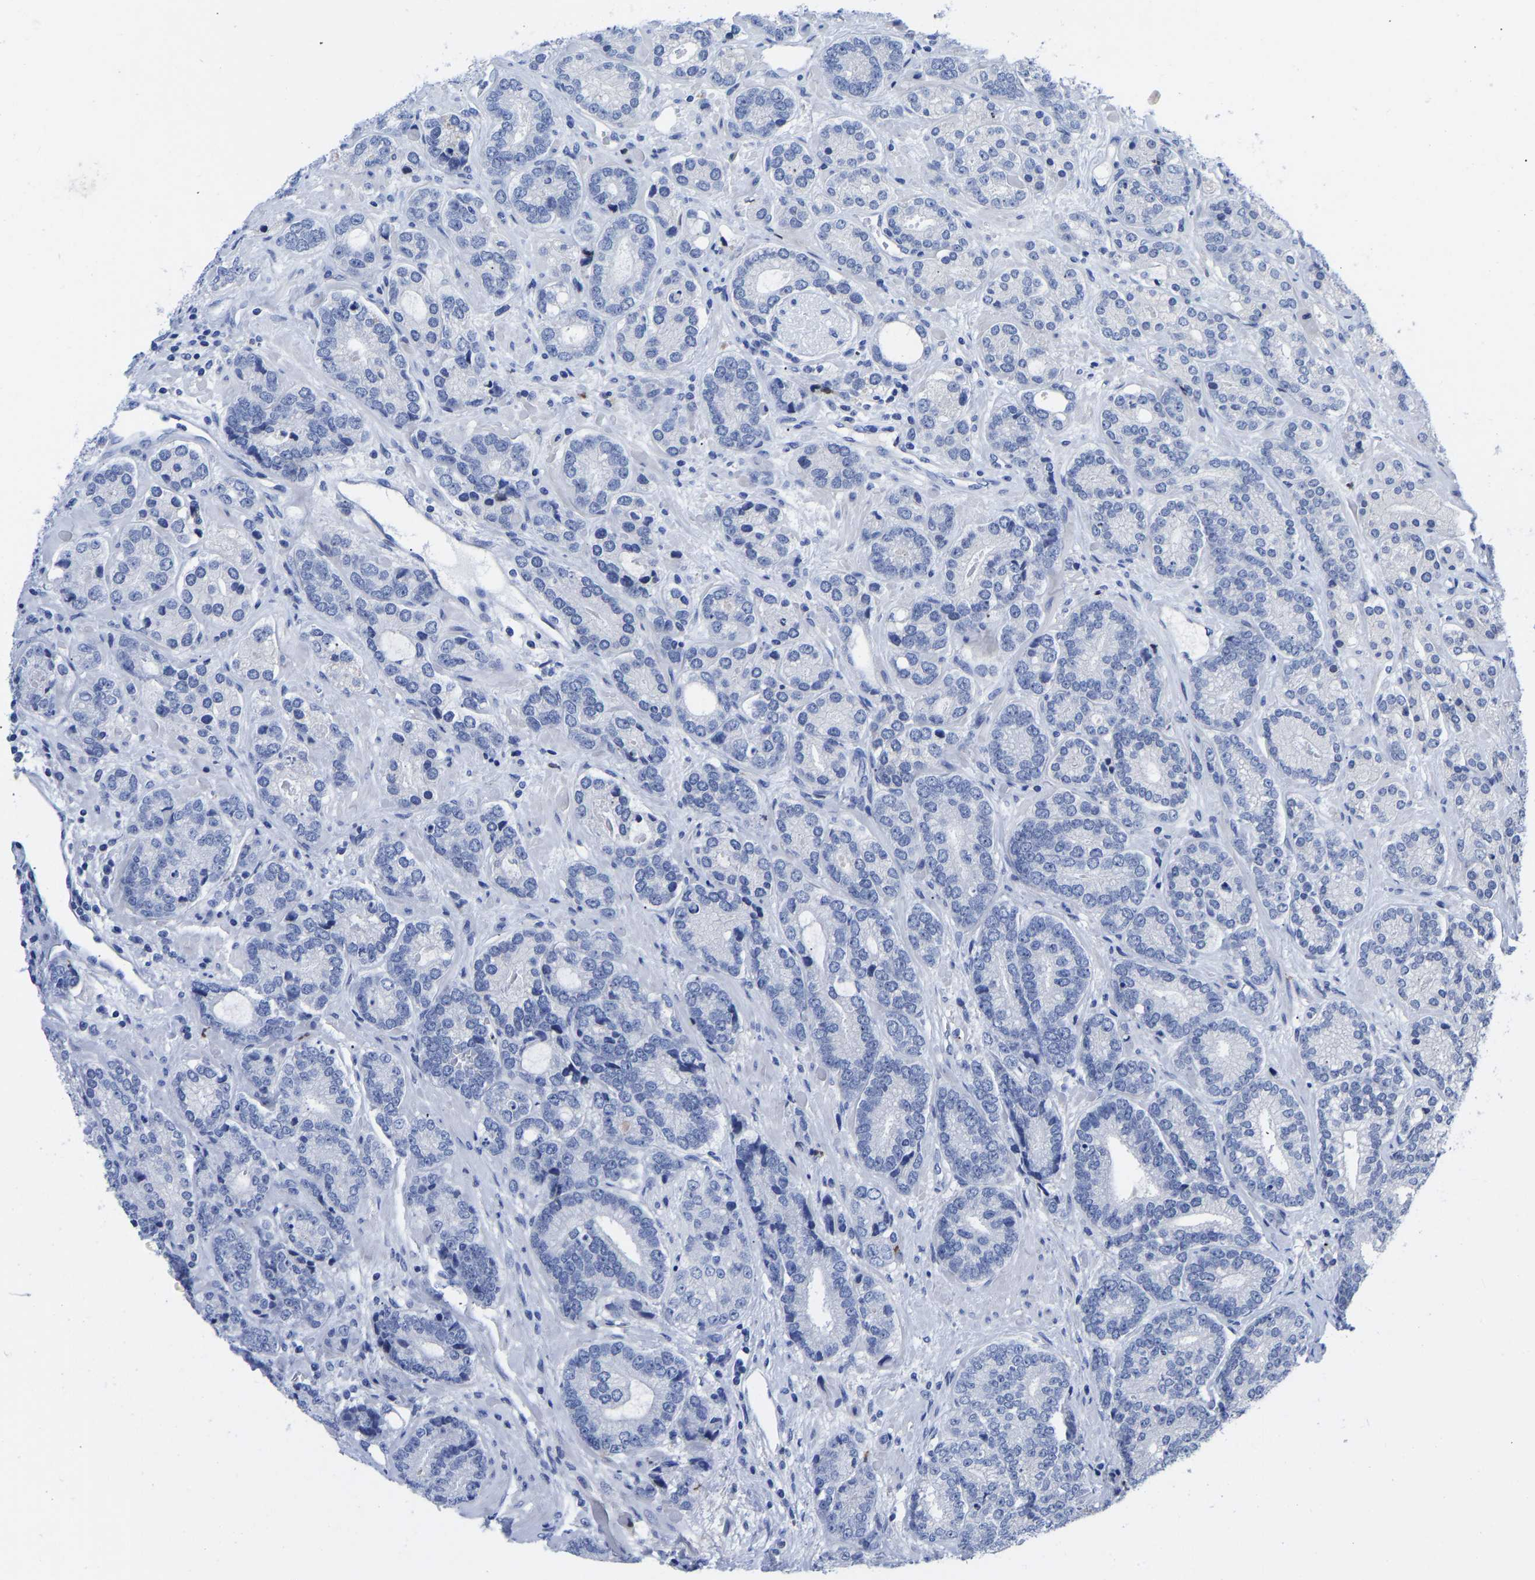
{"staining": {"intensity": "negative", "quantity": "none", "location": "none"}, "tissue": "prostate cancer", "cell_type": "Tumor cells", "image_type": "cancer", "snomed": [{"axis": "morphology", "description": "Adenocarcinoma, High grade"}, {"axis": "topography", "description": "Prostate"}], "caption": "Prostate adenocarcinoma (high-grade) stained for a protein using immunohistochemistry (IHC) exhibits no expression tumor cells.", "gene": "GPA33", "patient": {"sex": "male", "age": 61}}